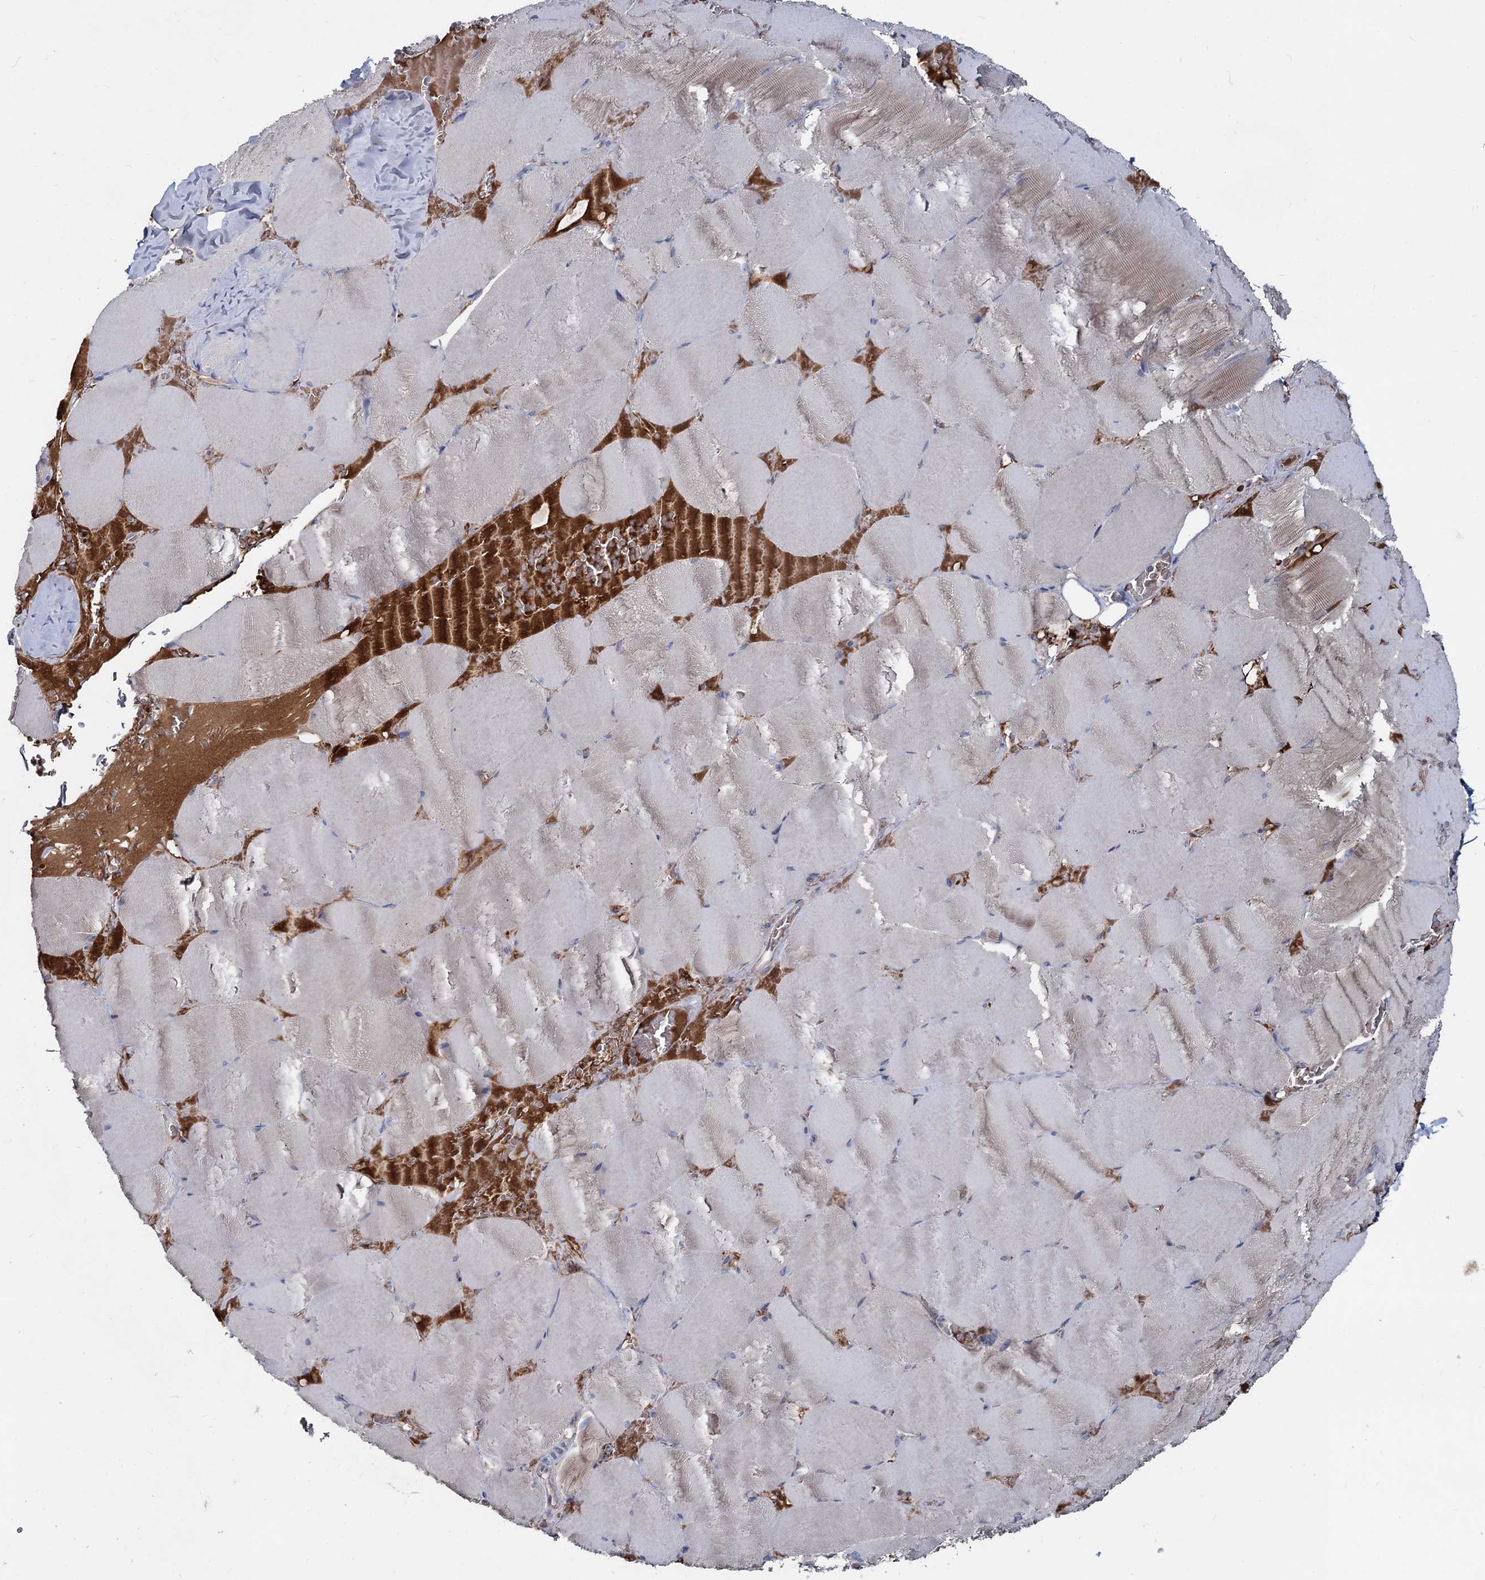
{"staining": {"intensity": "weak", "quantity": "<25%", "location": "cytoplasmic/membranous"}, "tissue": "skeletal muscle", "cell_type": "Myocytes", "image_type": "normal", "snomed": [{"axis": "morphology", "description": "Normal tissue, NOS"}, {"axis": "topography", "description": "Skeletal muscle"}, {"axis": "topography", "description": "Head-Neck"}], "caption": "DAB (3,3'-diaminobenzidine) immunohistochemical staining of benign skeletal muscle demonstrates no significant staining in myocytes. (DAB (3,3'-diaminobenzidine) IHC visualized using brightfield microscopy, high magnification).", "gene": "RNF6", "patient": {"sex": "male", "age": 66}}